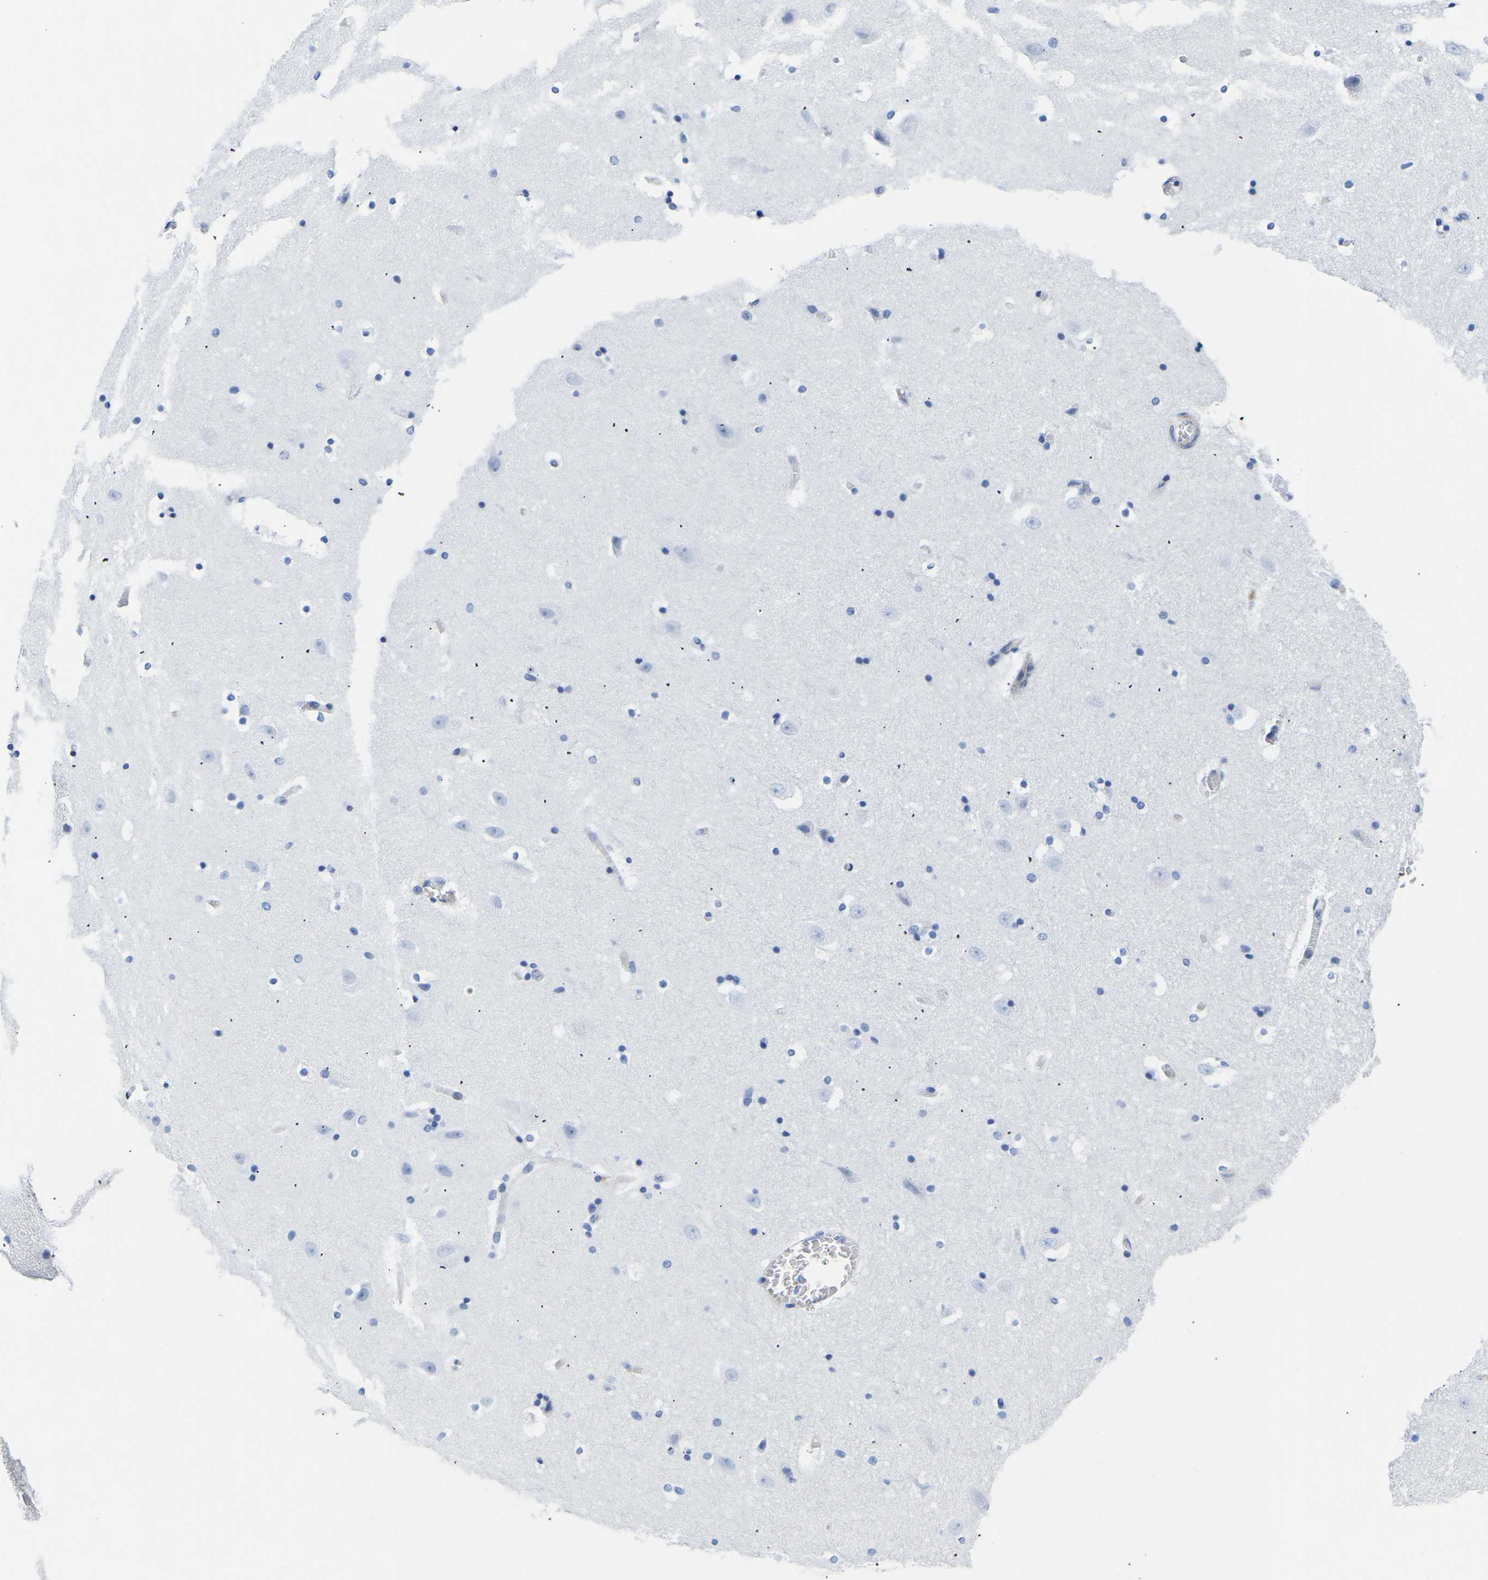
{"staining": {"intensity": "negative", "quantity": "none", "location": "none"}, "tissue": "hippocampus", "cell_type": "Glial cells", "image_type": "normal", "snomed": [{"axis": "morphology", "description": "Normal tissue, NOS"}, {"axis": "topography", "description": "Hippocampus"}], "caption": "This photomicrograph is of benign hippocampus stained with immunohistochemistry to label a protein in brown with the nuclei are counter-stained blue. There is no positivity in glial cells. Brightfield microscopy of IHC stained with DAB (brown) and hematoxylin (blue), captured at high magnification.", "gene": "UPK3A", "patient": {"sex": "male", "age": 45}}